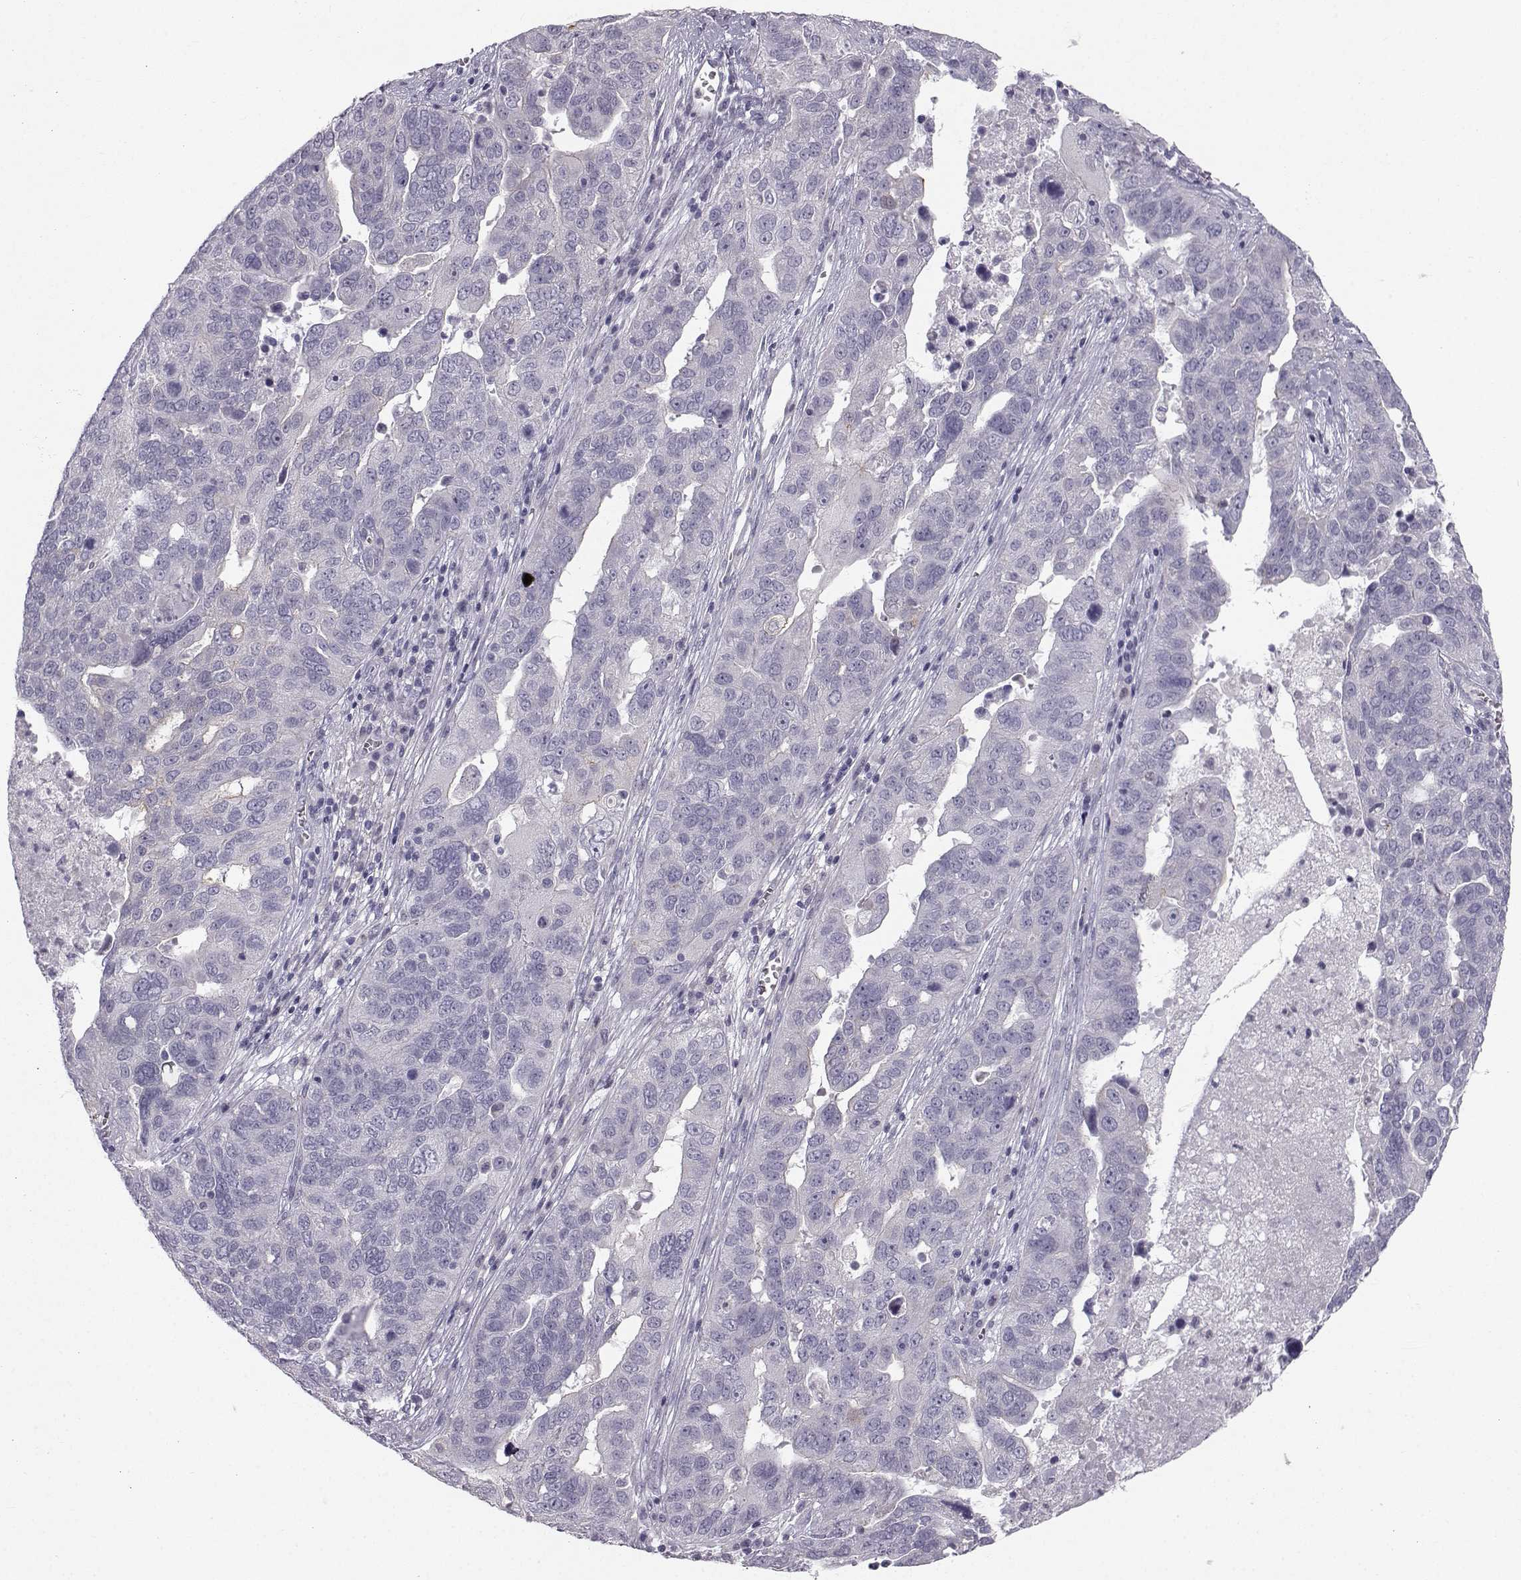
{"staining": {"intensity": "negative", "quantity": "none", "location": "none"}, "tissue": "ovarian cancer", "cell_type": "Tumor cells", "image_type": "cancer", "snomed": [{"axis": "morphology", "description": "Carcinoma, endometroid"}, {"axis": "topography", "description": "Soft tissue"}, {"axis": "topography", "description": "Ovary"}], "caption": "The immunohistochemistry photomicrograph has no significant positivity in tumor cells of ovarian cancer tissue.", "gene": "ZNF185", "patient": {"sex": "female", "age": 52}}